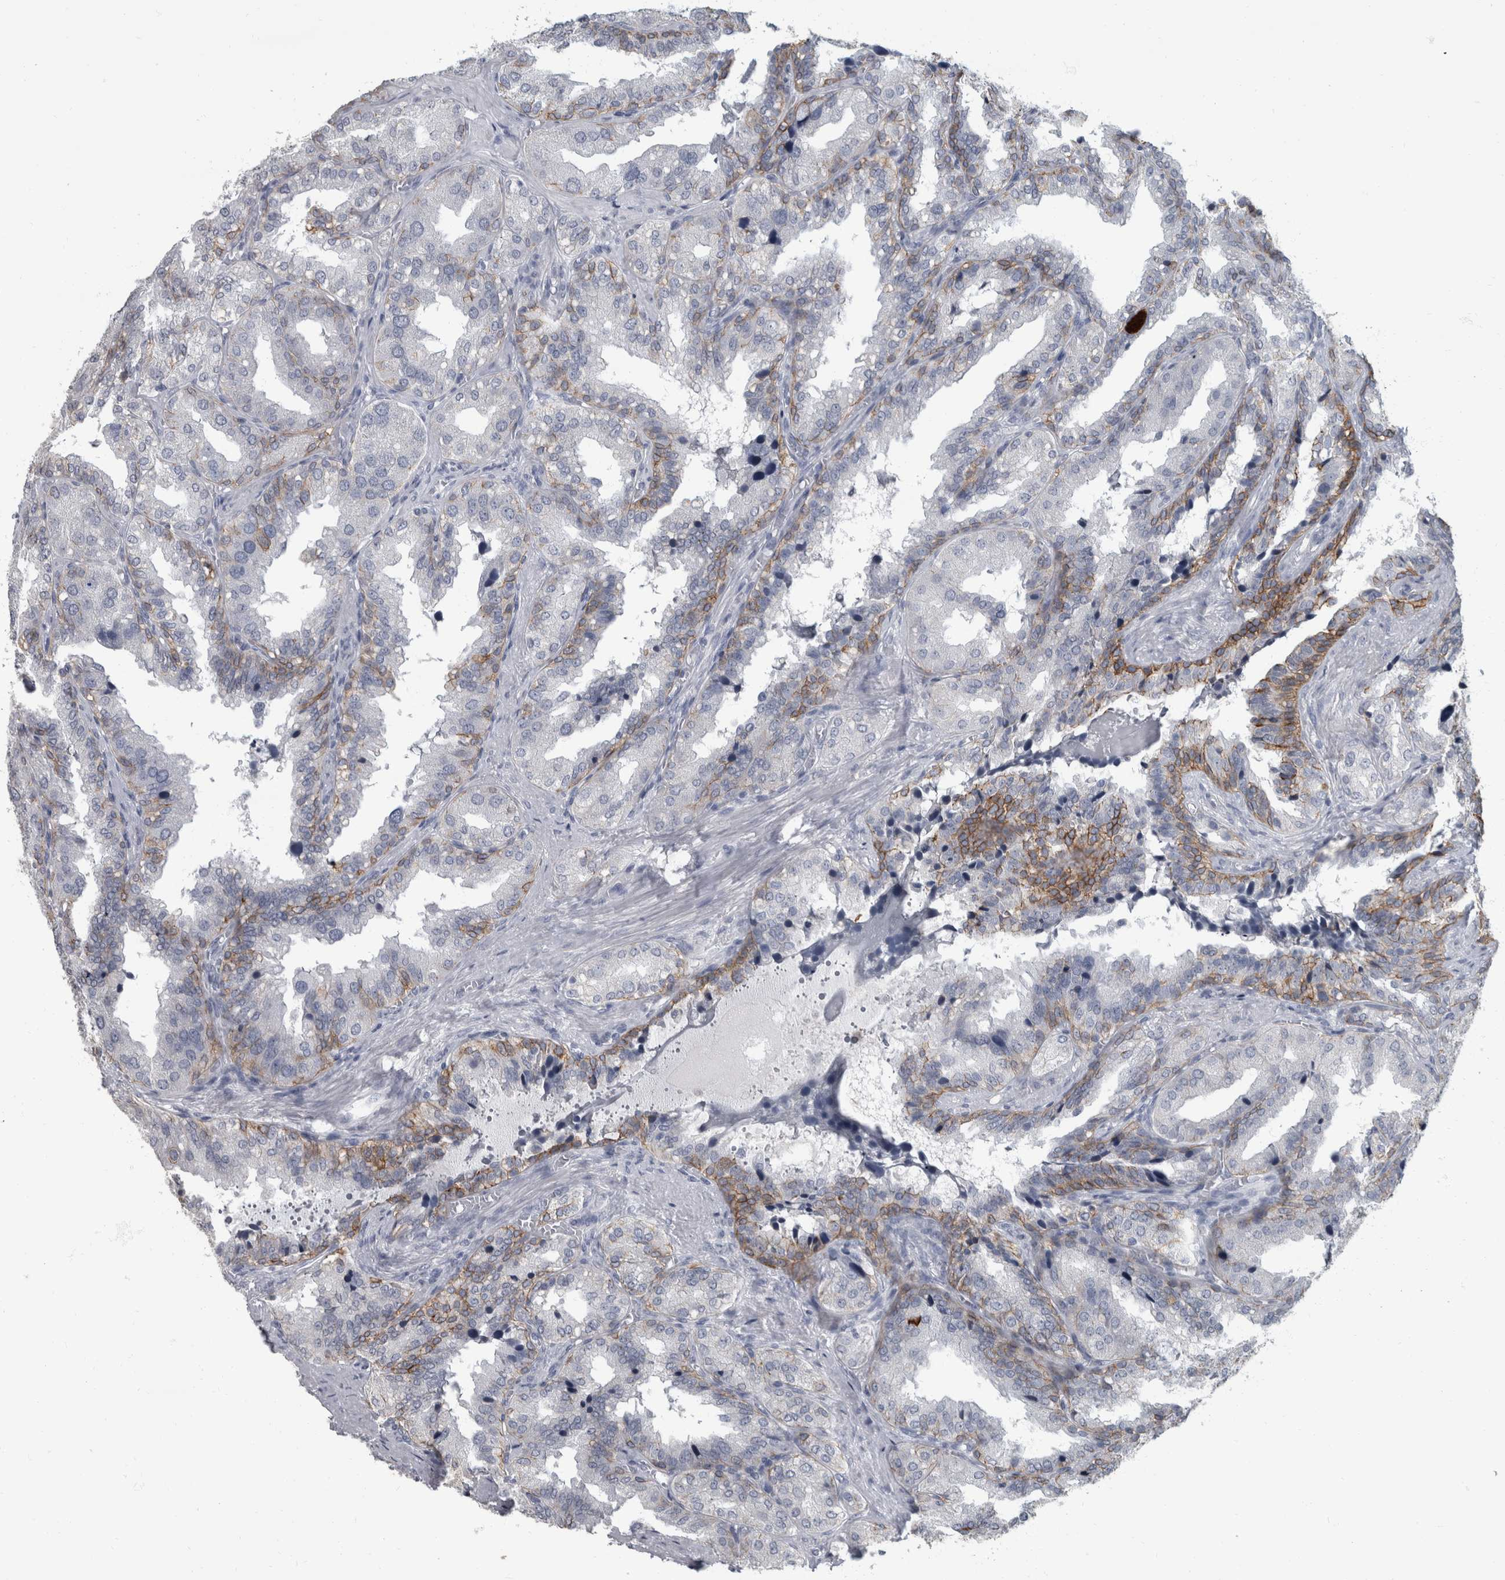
{"staining": {"intensity": "moderate", "quantity": "<25%", "location": "cytoplasmic/membranous"}, "tissue": "seminal vesicle", "cell_type": "Glandular cells", "image_type": "normal", "snomed": [{"axis": "morphology", "description": "Normal tissue, NOS"}, {"axis": "topography", "description": "Prostate"}, {"axis": "topography", "description": "Seminal veicle"}], "caption": "Immunohistochemical staining of benign seminal vesicle reveals moderate cytoplasmic/membranous protein staining in about <25% of glandular cells.", "gene": "DSG2", "patient": {"sex": "male", "age": 51}}